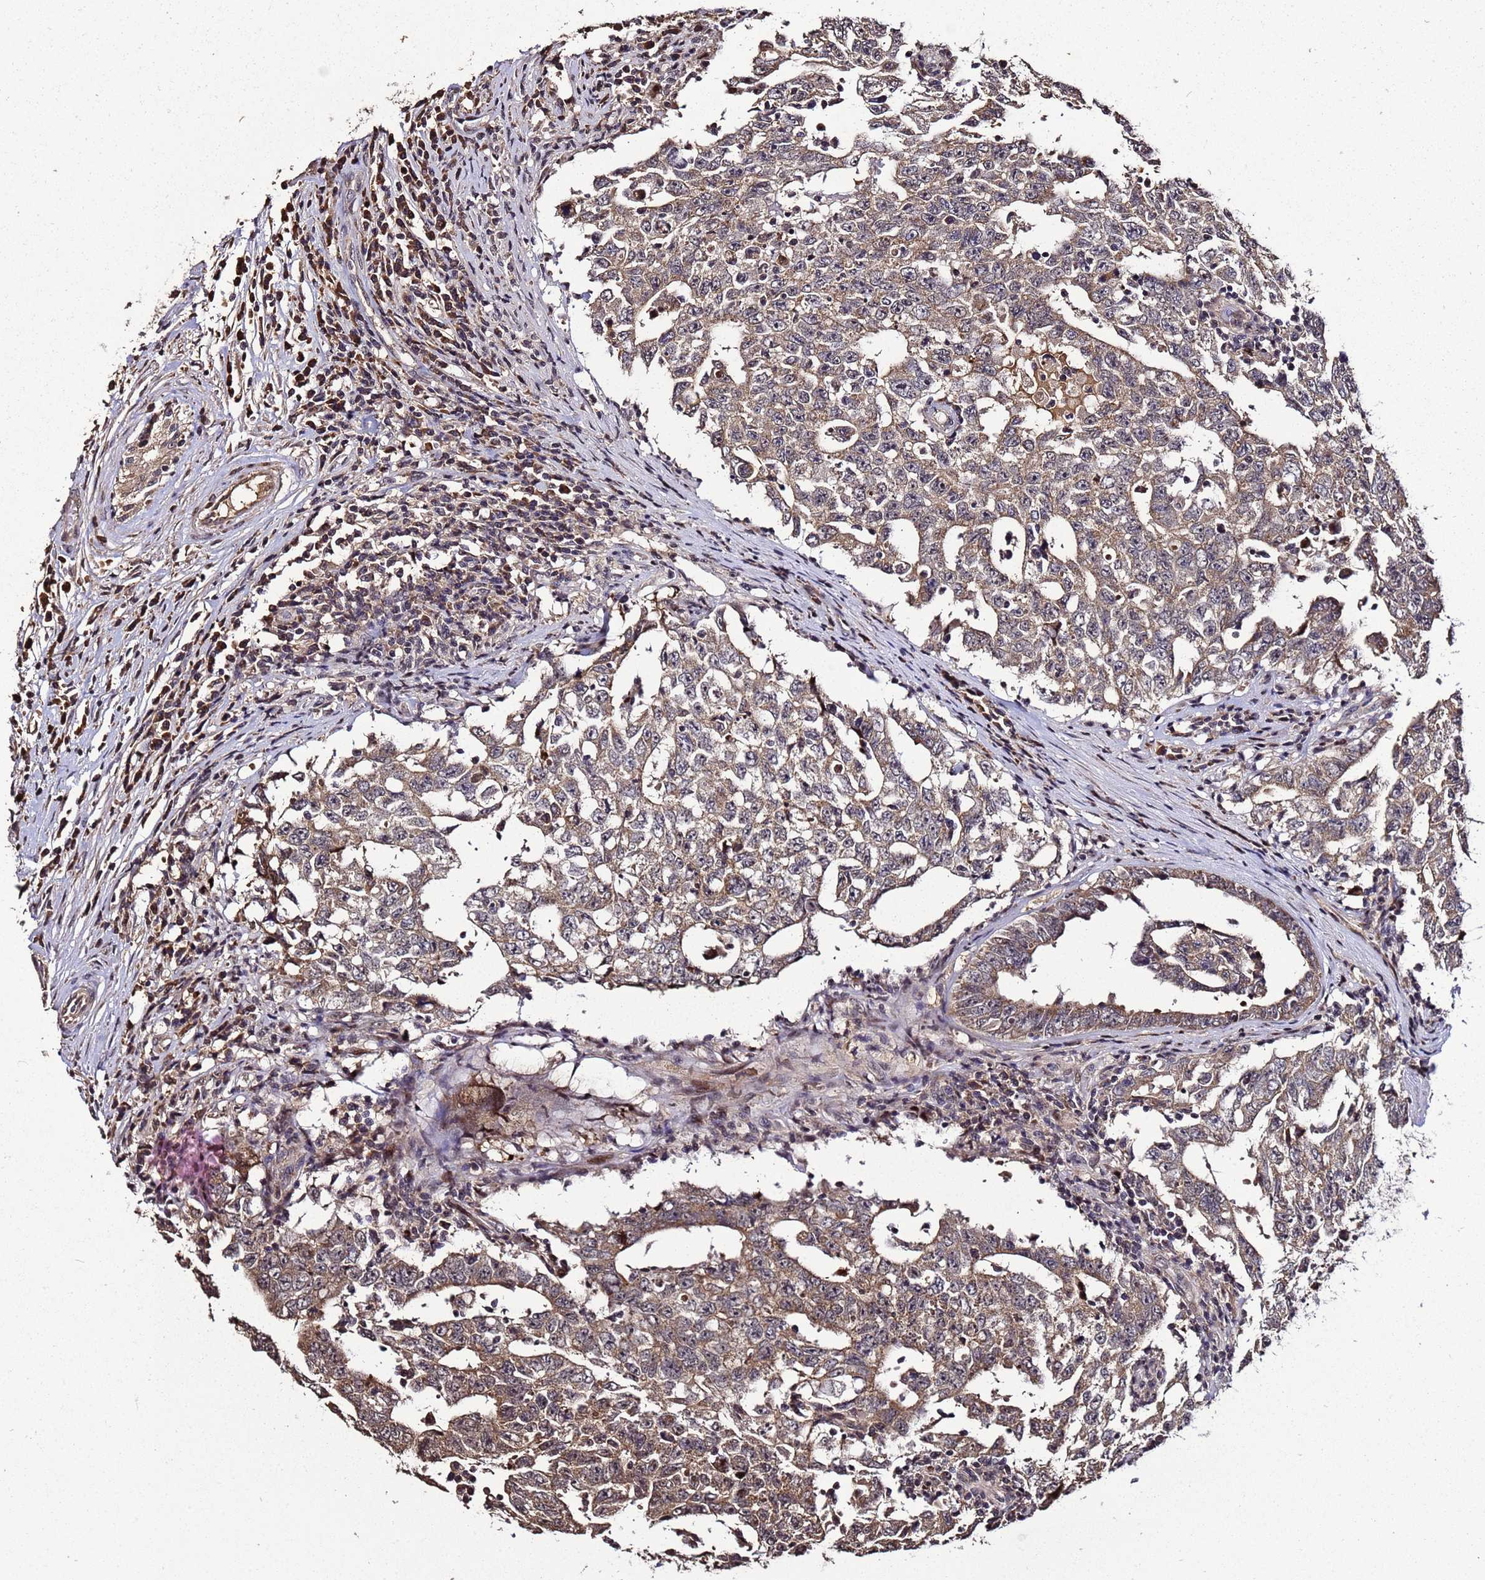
{"staining": {"intensity": "moderate", "quantity": ">75%", "location": "cytoplasmic/membranous"}, "tissue": "testis cancer", "cell_type": "Tumor cells", "image_type": "cancer", "snomed": [{"axis": "morphology", "description": "Carcinoma, Embryonal, NOS"}, {"axis": "topography", "description": "Testis"}], "caption": "High-magnification brightfield microscopy of testis cancer stained with DAB (3,3'-diaminobenzidine) (brown) and counterstained with hematoxylin (blue). tumor cells exhibit moderate cytoplasmic/membranous staining is seen in approximately>75% of cells.", "gene": "WNK4", "patient": {"sex": "male", "age": 26}}